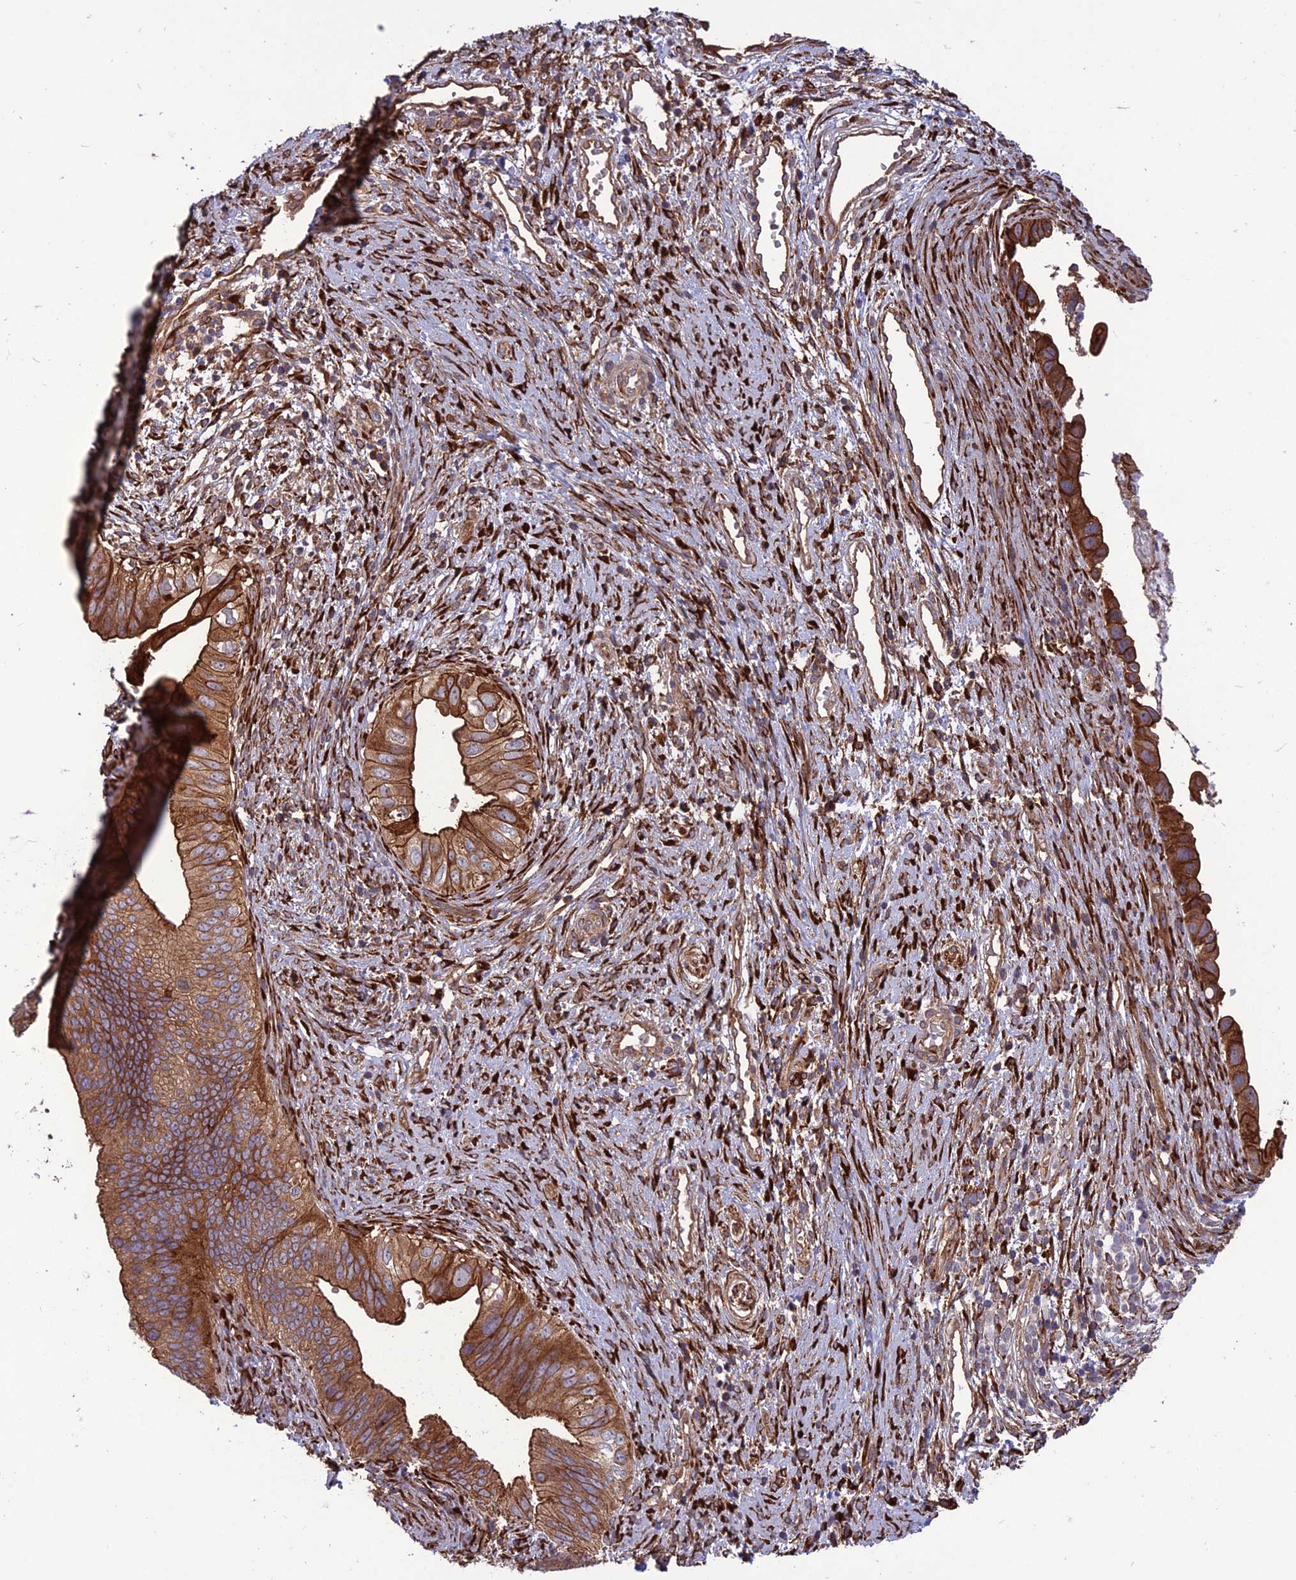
{"staining": {"intensity": "moderate", "quantity": ">75%", "location": "cytoplasmic/membranous"}, "tissue": "cervical cancer", "cell_type": "Tumor cells", "image_type": "cancer", "snomed": [{"axis": "morphology", "description": "Adenocarcinoma, NOS"}, {"axis": "topography", "description": "Cervix"}], "caption": "Approximately >75% of tumor cells in human cervical cancer (adenocarcinoma) reveal moderate cytoplasmic/membranous protein positivity as visualized by brown immunohistochemical staining.", "gene": "CRTAP", "patient": {"sex": "female", "age": 42}}